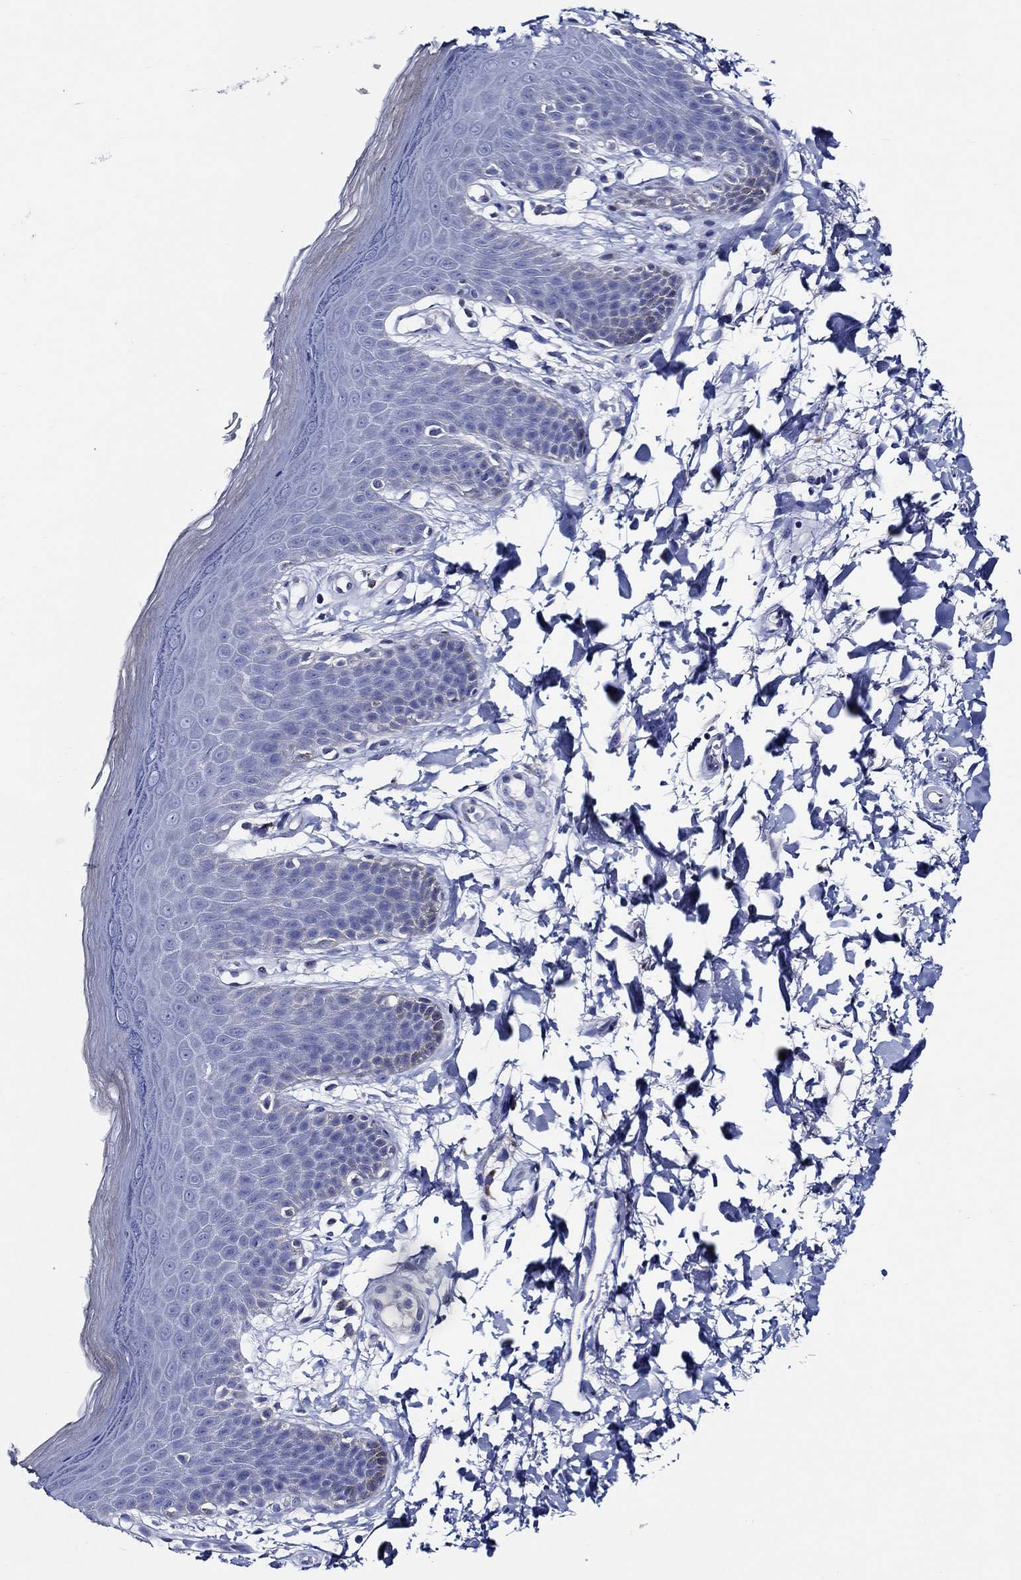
{"staining": {"intensity": "negative", "quantity": "none", "location": "none"}, "tissue": "skin", "cell_type": "Epidermal cells", "image_type": "normal", "snomed": [{"axis": "morphology", "description": "Normal tissue, NOS"}, {"axis": "topography", "description": "Anal"}], "caption": "There is no significant expression in epidermal cells of skin. (Brightfield microscopy of DAB (3,3'-diaminobenzidine) immunohistochemistry (IHC) at high magnification).", "gene": "SKOR1", "patient": {"sex": "male", "age": 53}}